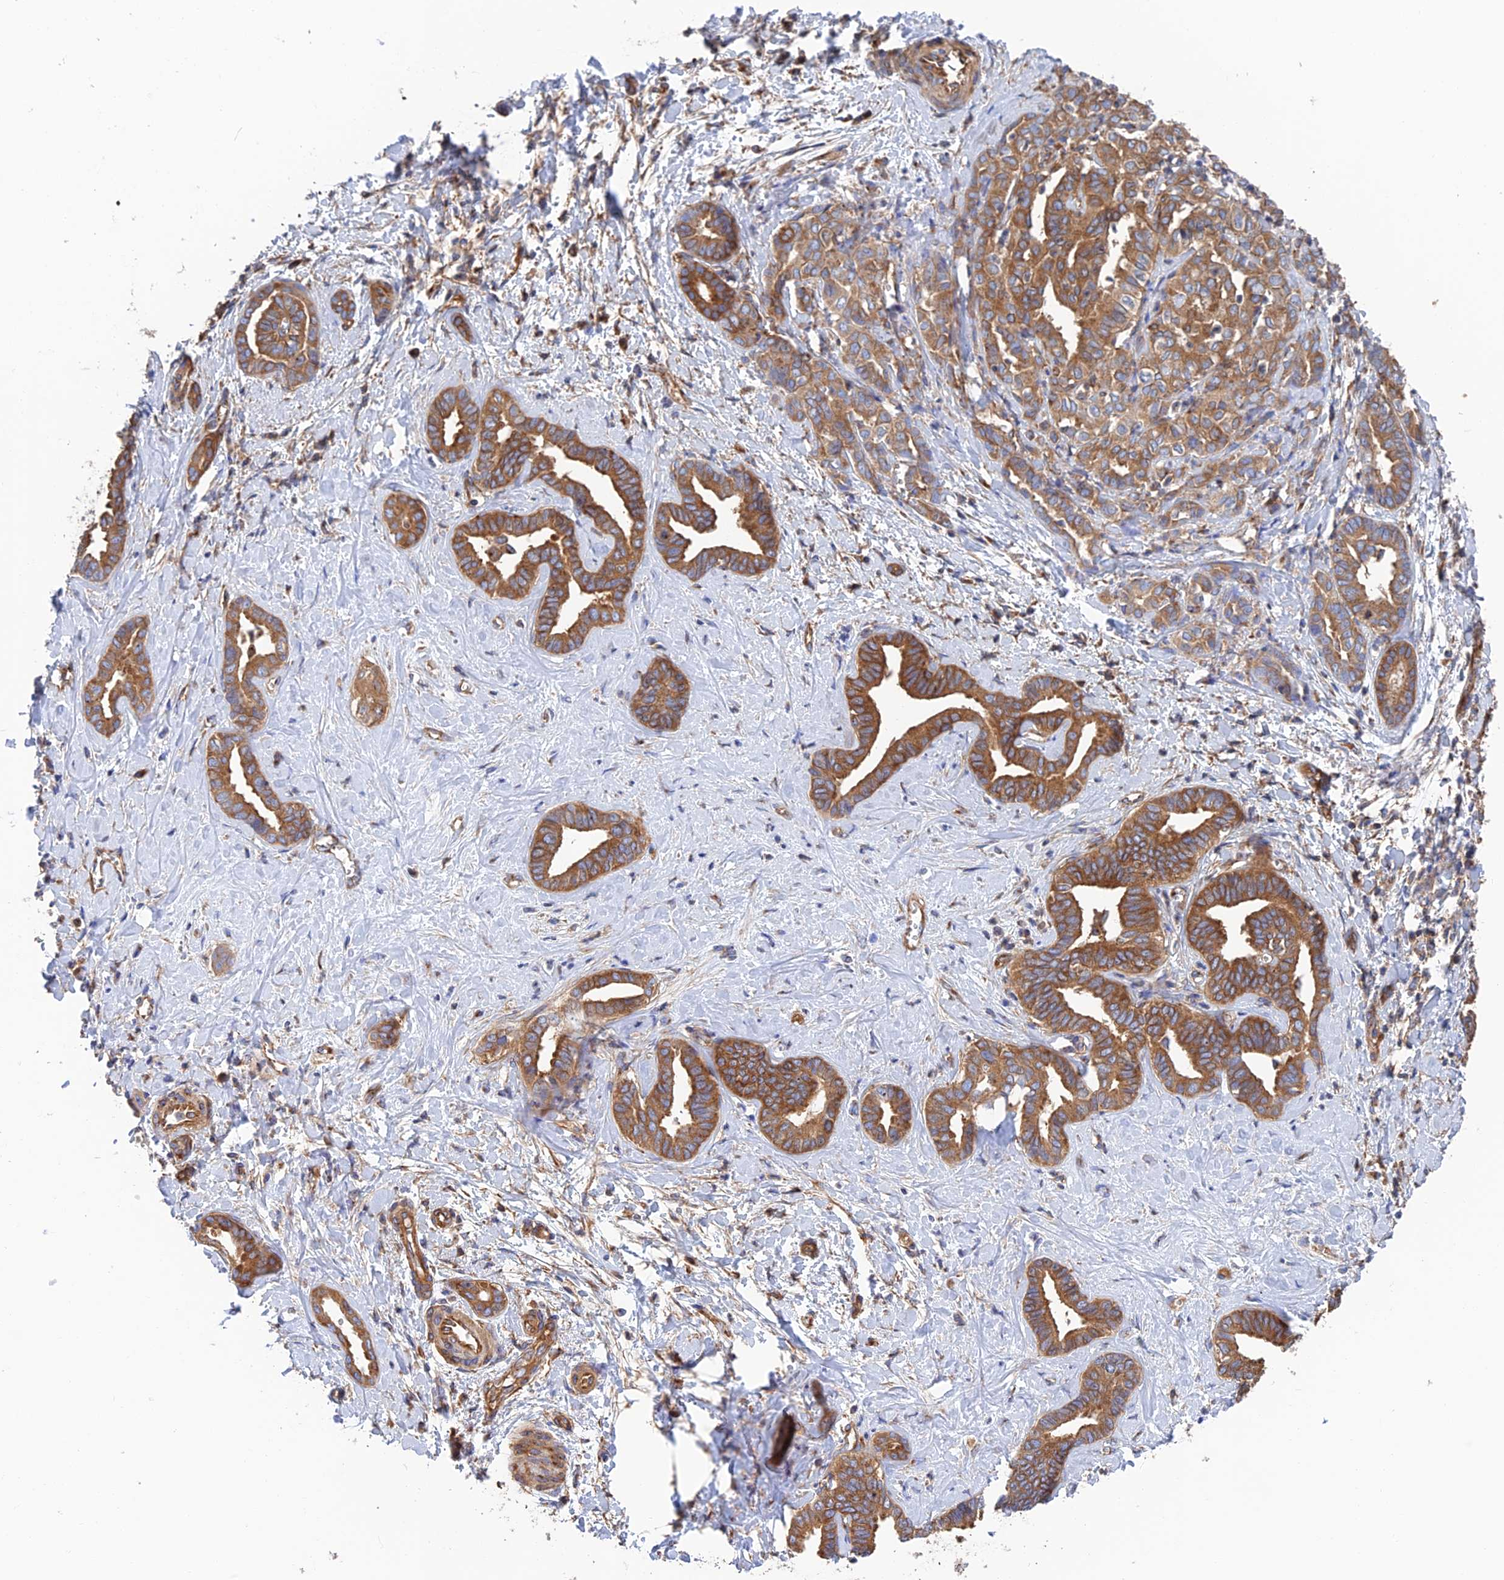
{"staining": {"intensity": "moderate", "quantity": ">75%", "location": "cytoplasmic/membranous"}, "tissue": "liver cancer", "cell_type": "Tumor cells", "image_type": "cancer", "snomed": [{"axis": "morphology", "description": "Cholangiocarcinoma"}, {"axis": "topography", "description": "Liver"}], "caption": "Immunohistochemistry (DAB) staining of liver cancer shows moderate cytoplasmic/membranous protein expression in about >75% of tumor cells. Using DAB (3,3'-diaminobenzidine) (brown) and hematoxylin (blue) stains, captured at high magnification using brightfield microscopy.", "gene": "DCTN2", "patient": {"sex": "female", "age": 77}}